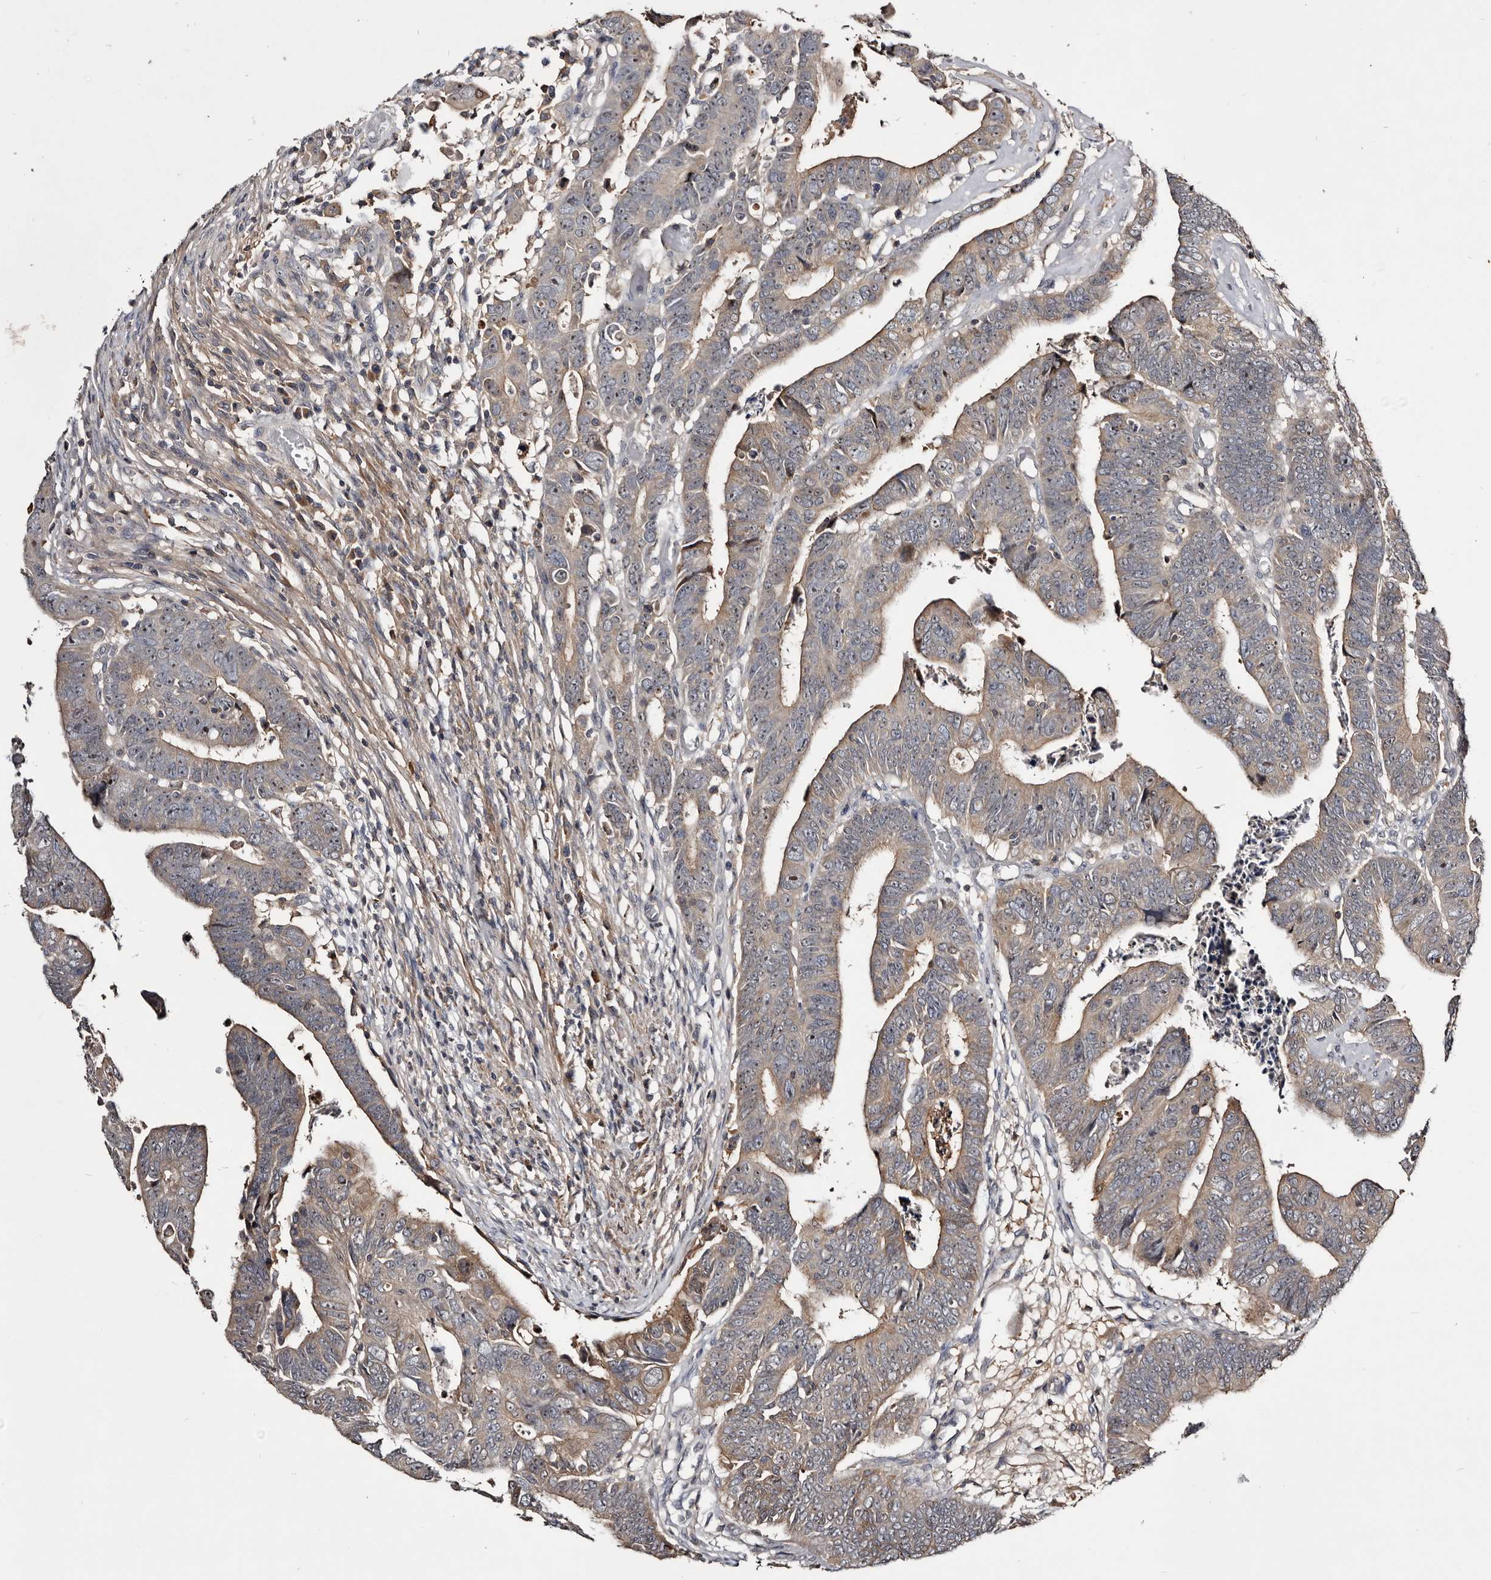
{"staining": {"intensity": "weak", "quantity": "25%-75%", "location": "cytoplasmic/membranous"}, "tissue": "colorectal cancer", "cell_type": "Tumor cells", "image_type": "cancer", "snomed": [{"axis": "morphology", "description": "Adenocarcinoma, NOS"}, {"axis": "topography", "description": "Rectum"}], "caption": "A brown stain labels weak cytoplasmic/membranous staining of a protein in human colorectal cancer (adenocarcinoma) tumor cells. The protein of interest is shown in brown color, while the nuclei are stained blue.", "gene": "TTC39A", "patient": {"sex": "female", "age": 65}}